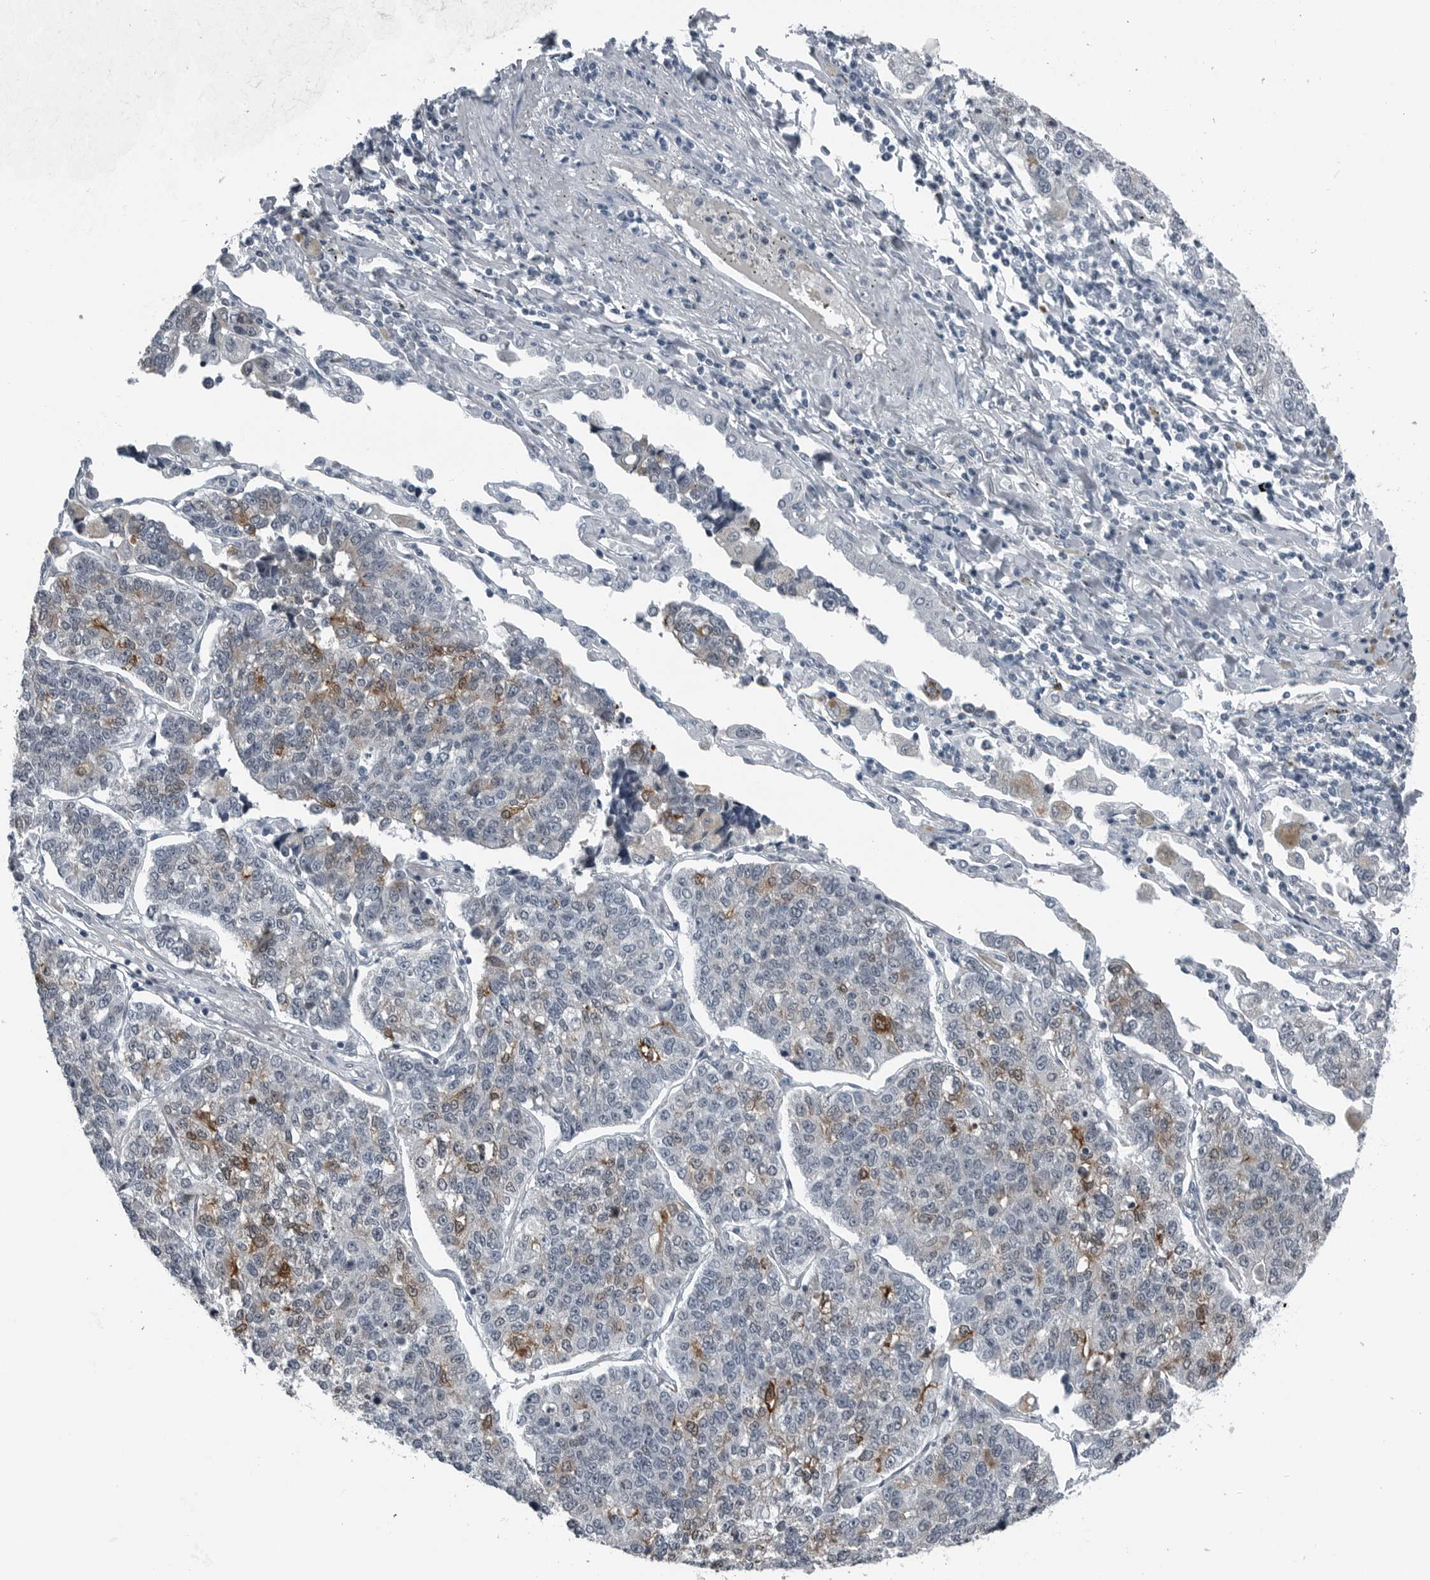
{"staining": {"intensity": "moderate", "quantity": "<25%", "location": "cytoplasmic/membranous"}, "tissue": "lung cancer", "cell_type": "Tumor cells", "image_type": "cancer", "snomed": [{"axis": "morphology", "description": "Adenocarcinoma, NOS"}, {"axis": "topography", "description": "Lung"}], "caption": "Immunohistochemical staining of human lung cancer (adenocarcinoma) shows low levels of moderate cytoplasmic/membranous expression in approximately <25% of tumor cells.", "gene": "SPINK1", "patient": {"sex": "male", "age": 49}}